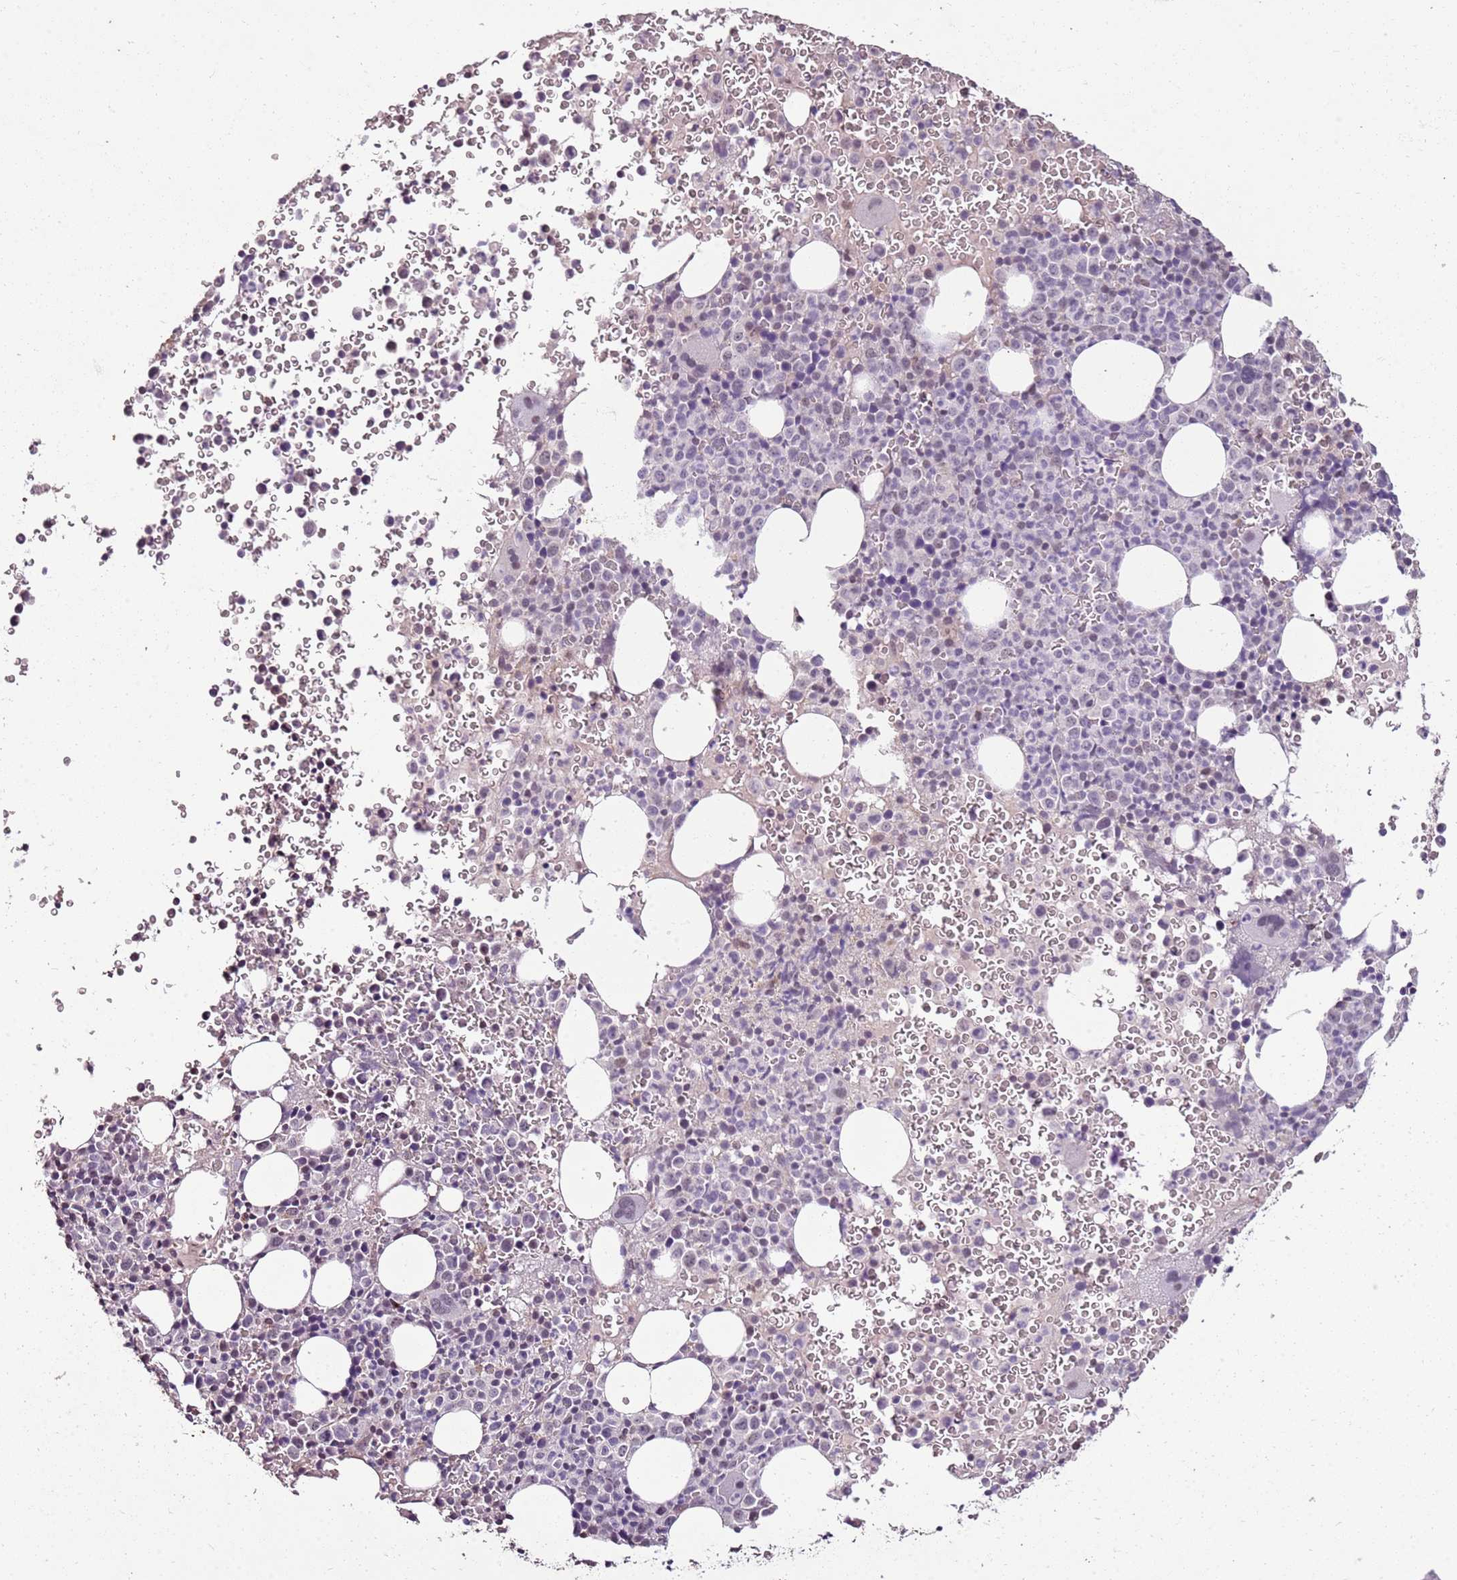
{"staining": {"intensity": "weak", "quantity": "<25%", "location": "nuclear"}, "tissue": "bone marrow", "cell_type": "Hematopoietic cells", "image_type": "normal", "snomed": [{"axis": "morphology", "description": "Normal tissue, NOS"}, {"axis": "topography", "description": "Bone marrow"}], "caption": "The micrograph exhibits no significant staining in hematopoietic cells of bone marrow.", "gene": "ARL14EP", "patient": {"sex": "female", "age": 54}}